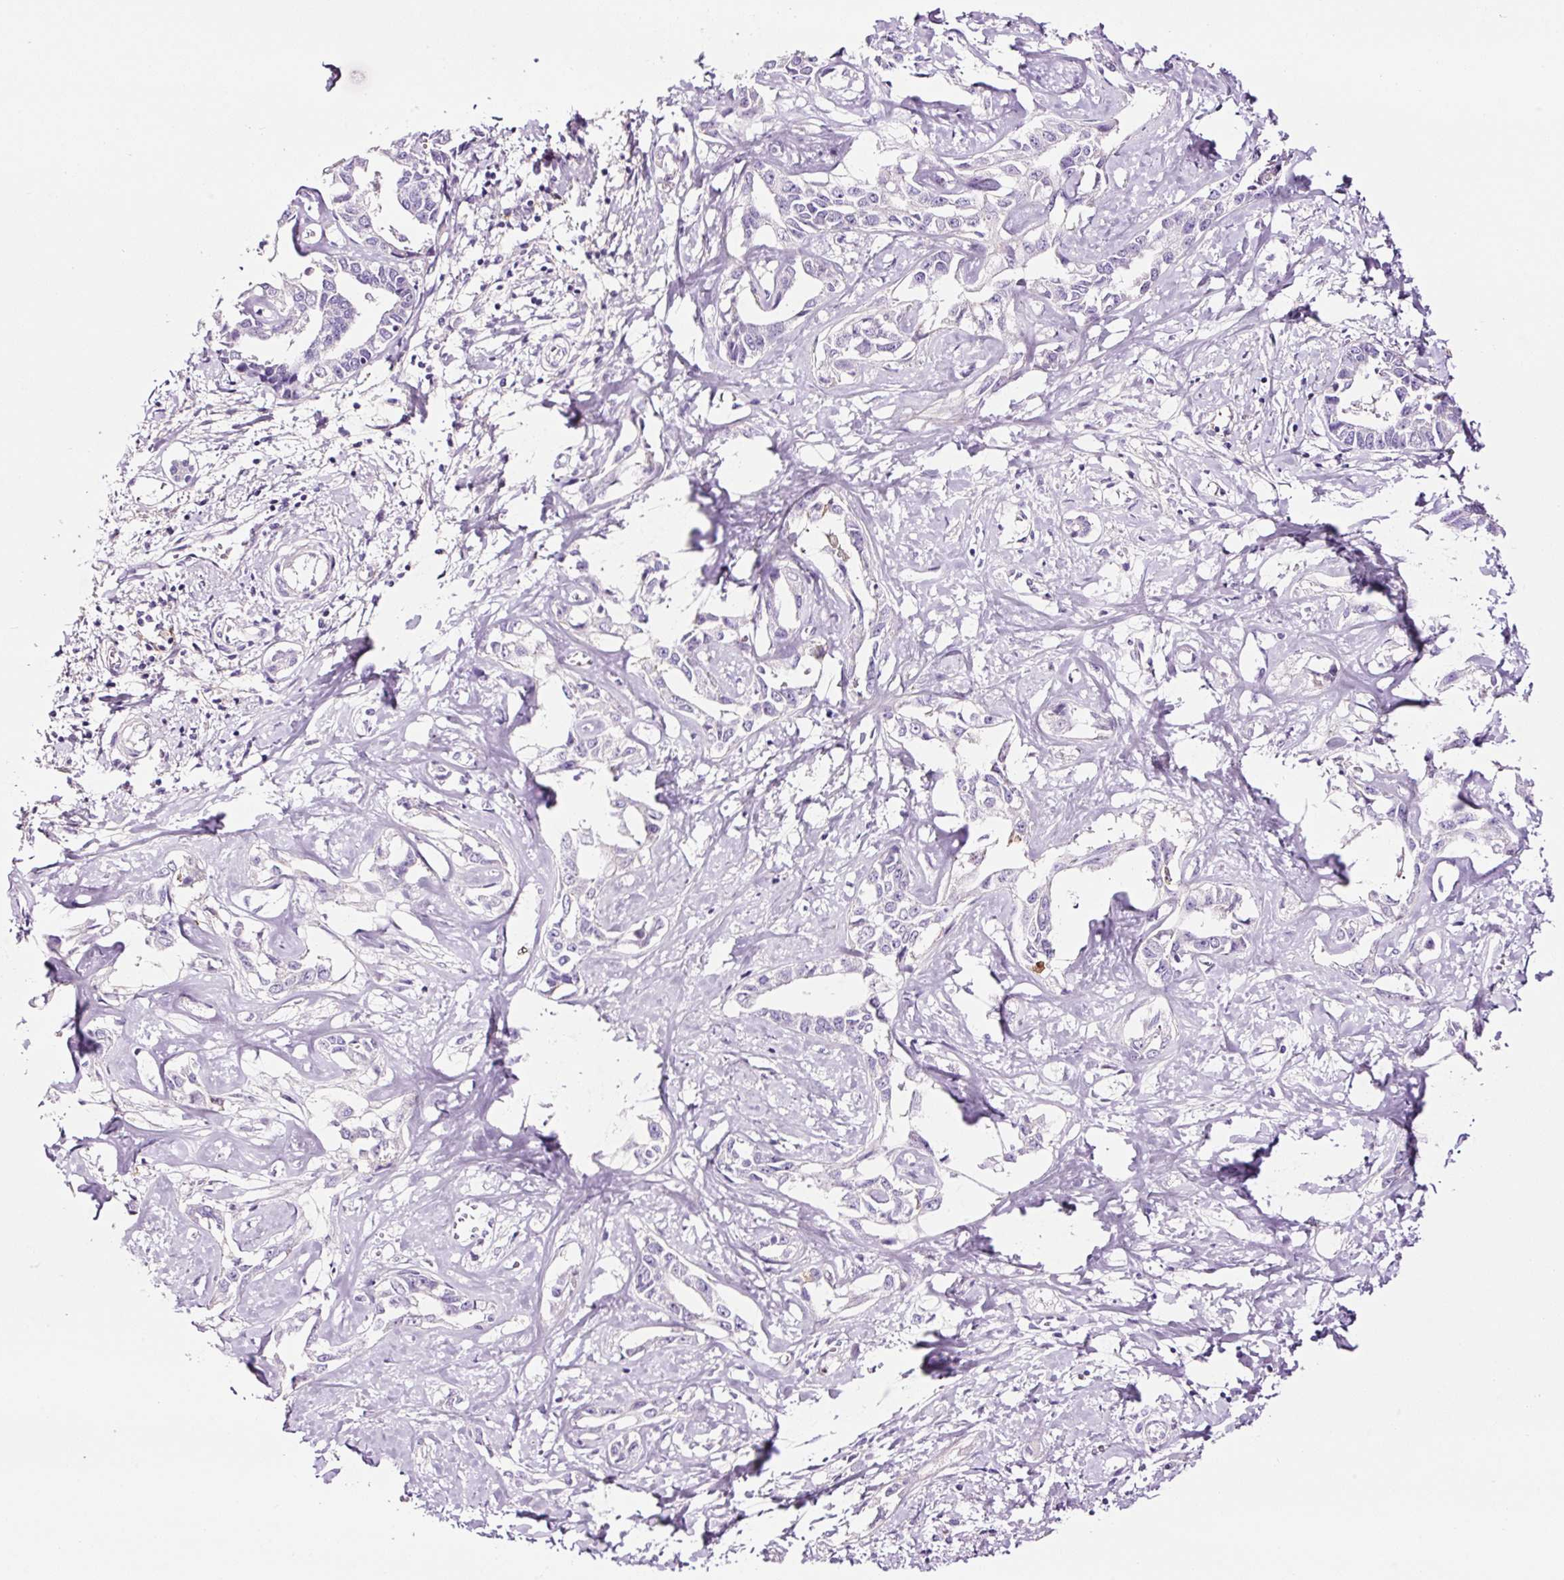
{"staining": {"intensity": "negative", "quantity": "none", "location": "none"}, "tissue": "liver cancer", "cell_type": "Tumor cells", "image_type": "cancer", "snomed": [{"axis": "morphology", "description": "Cholangiocarcinoma"}, {"axis": "topography", "description": "Liver"}], "caption": "Tumor cells show no significant protein expression in cholangiocarcinoma (liver).", "gene": "PAM", "patient": {"sex": "male", "age": 59}}